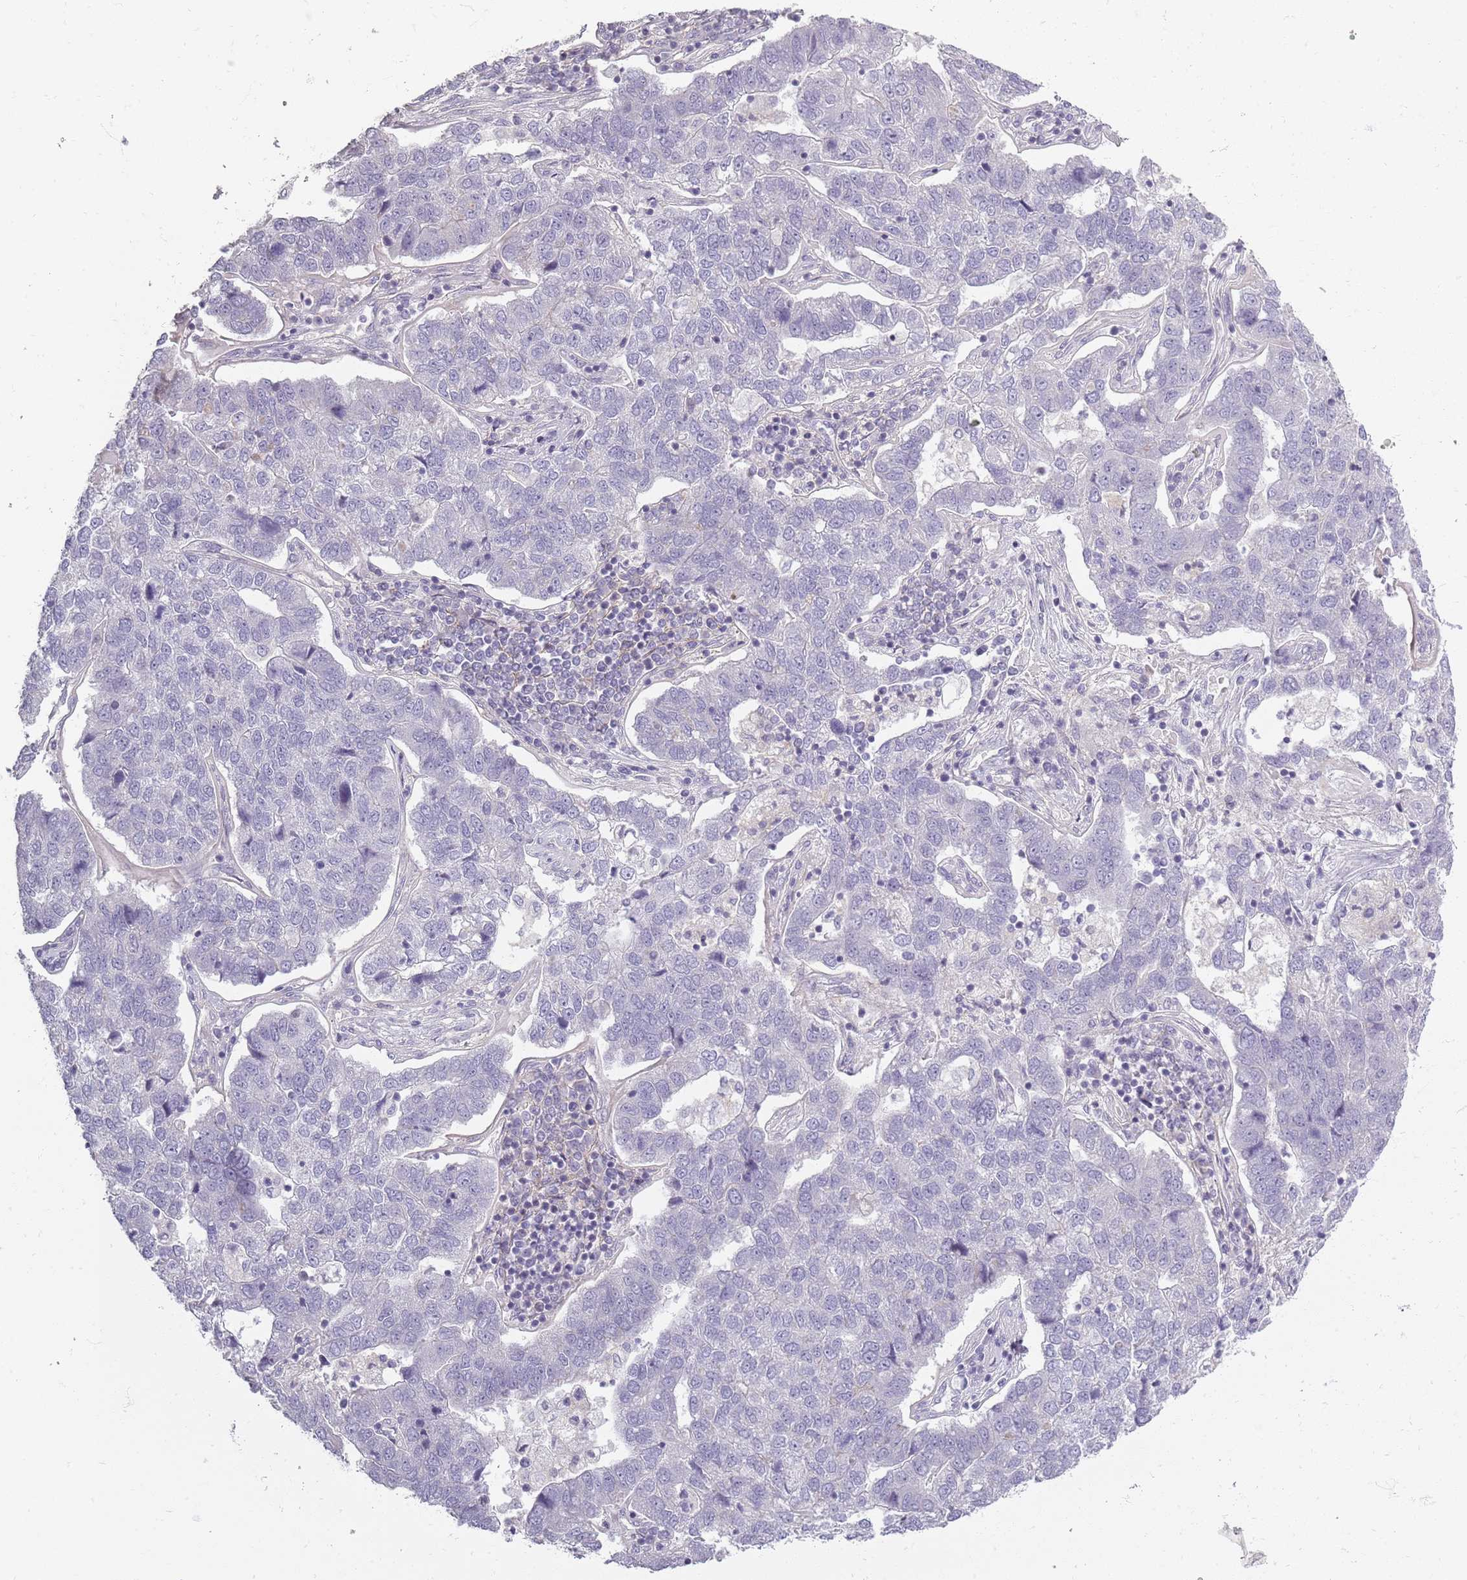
{"staining": {"intensity": "negative", "quantity": "none", "location": "none"}, "tissue": "pancreatic cancer", "cell_type": "Tumor cells", "image_type": "cancer", "snomed": [{"axis": "morphology", "description": "Adenocarcinoma, NOS"}, {"axis": "topography", "description": "Pancreas"}], "caption": "Tumor cells are negative for brown protein staining in pancreatic adenocarcinoma. (DAB immunohistochemistry with hematoxylin counter stain).", "gene": "SYNGR3", "patient": {"sex": "female", "age": 61}}